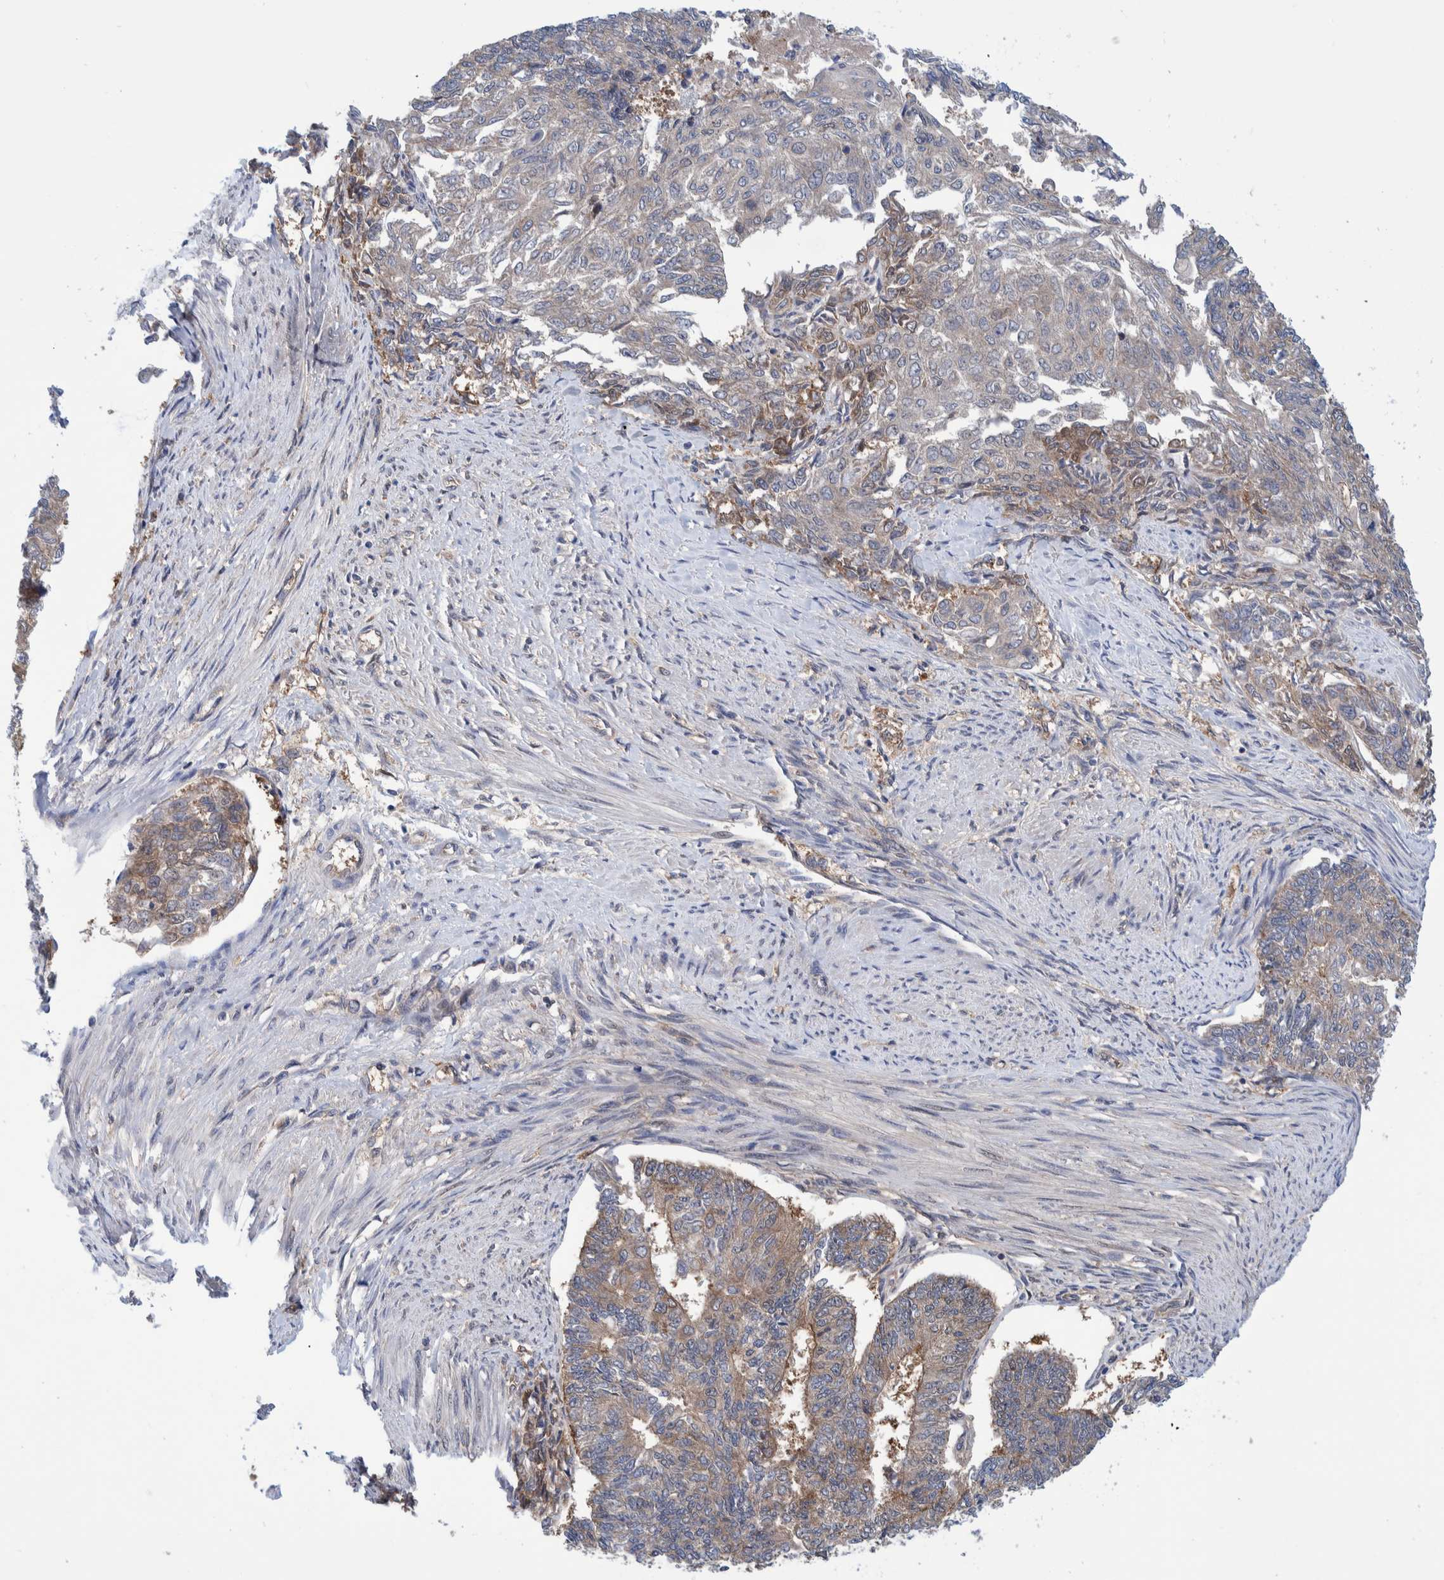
{"staining": {"intensity": "weak", "quantity": "<25%", "location": "cytoplasmic/membranous"}, "tissue": "endometrial cancer", "cell_type": "Tumor cells", "image_type": "cancer", "snomed": [{"axis": "morphology", "description": "Adenocarcinoma, NOS"}, {"axis": "topography", "description": "Endometrium"}], "caption": "High power microscopy photomicrograph of an IHC micrograph of endometrial cancer, revealing no significant staining in tumor cells.", "gene": "PFAS", "patient": {"sex": "female", "age": 32}}